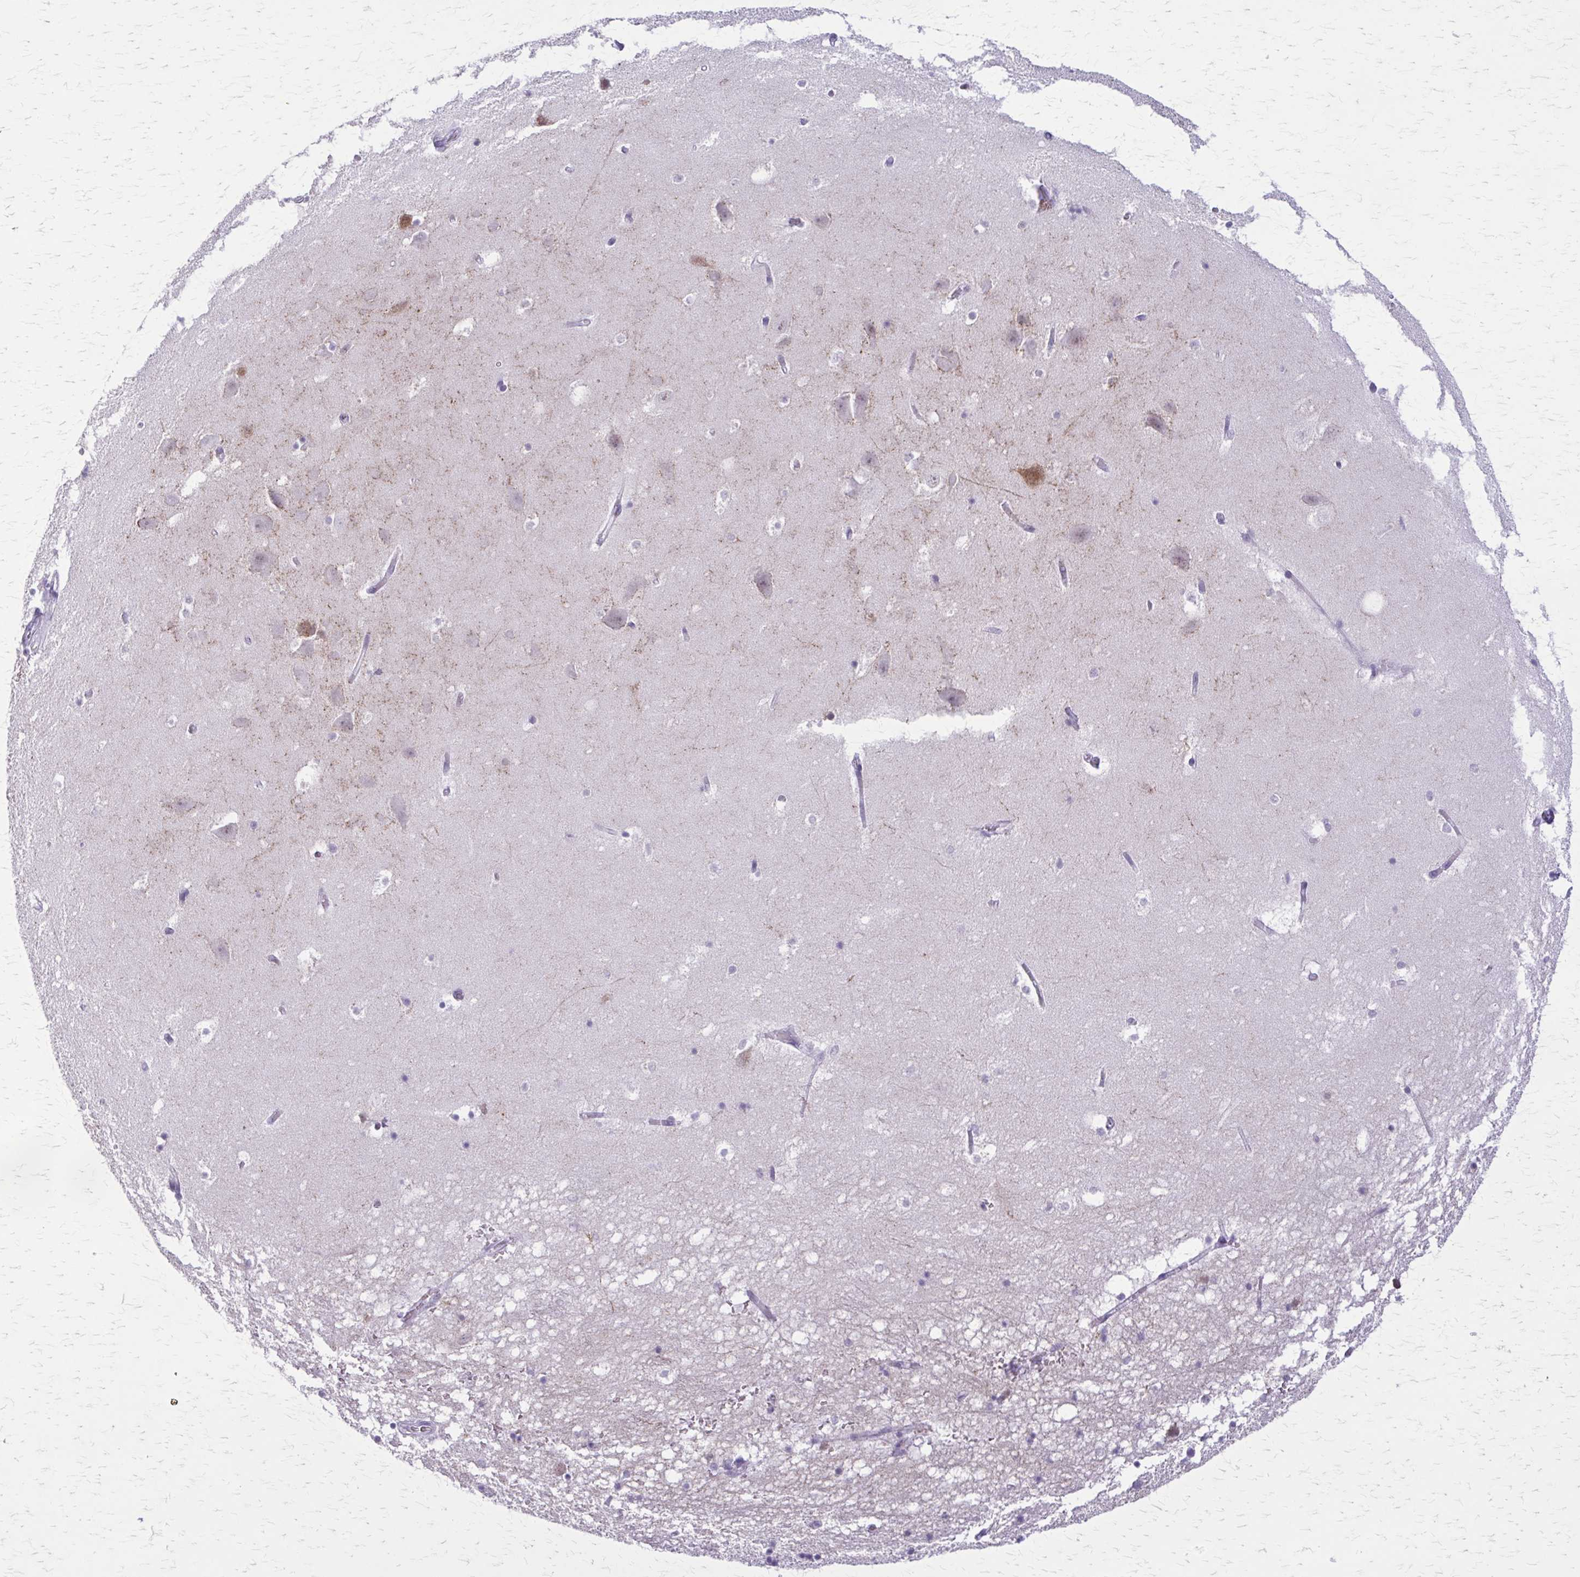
{"staining": {"intensity": "negative", "quantity": "none", "location": "none"}, "tissue": "hippocampus", "cell_type": "Glial cells", "image_type": "normal", "snomed": [{"axis": "morphology", "description": "Normal tissue, NOS"}, {"axis": "topography", "description": "Hippocampus"}], "caption": "The immunohistochemistry image has no significant positivity in glial cells of hippocampus.", "gene": "GAD1", "patient": {"sex": "male", "age": 58}}